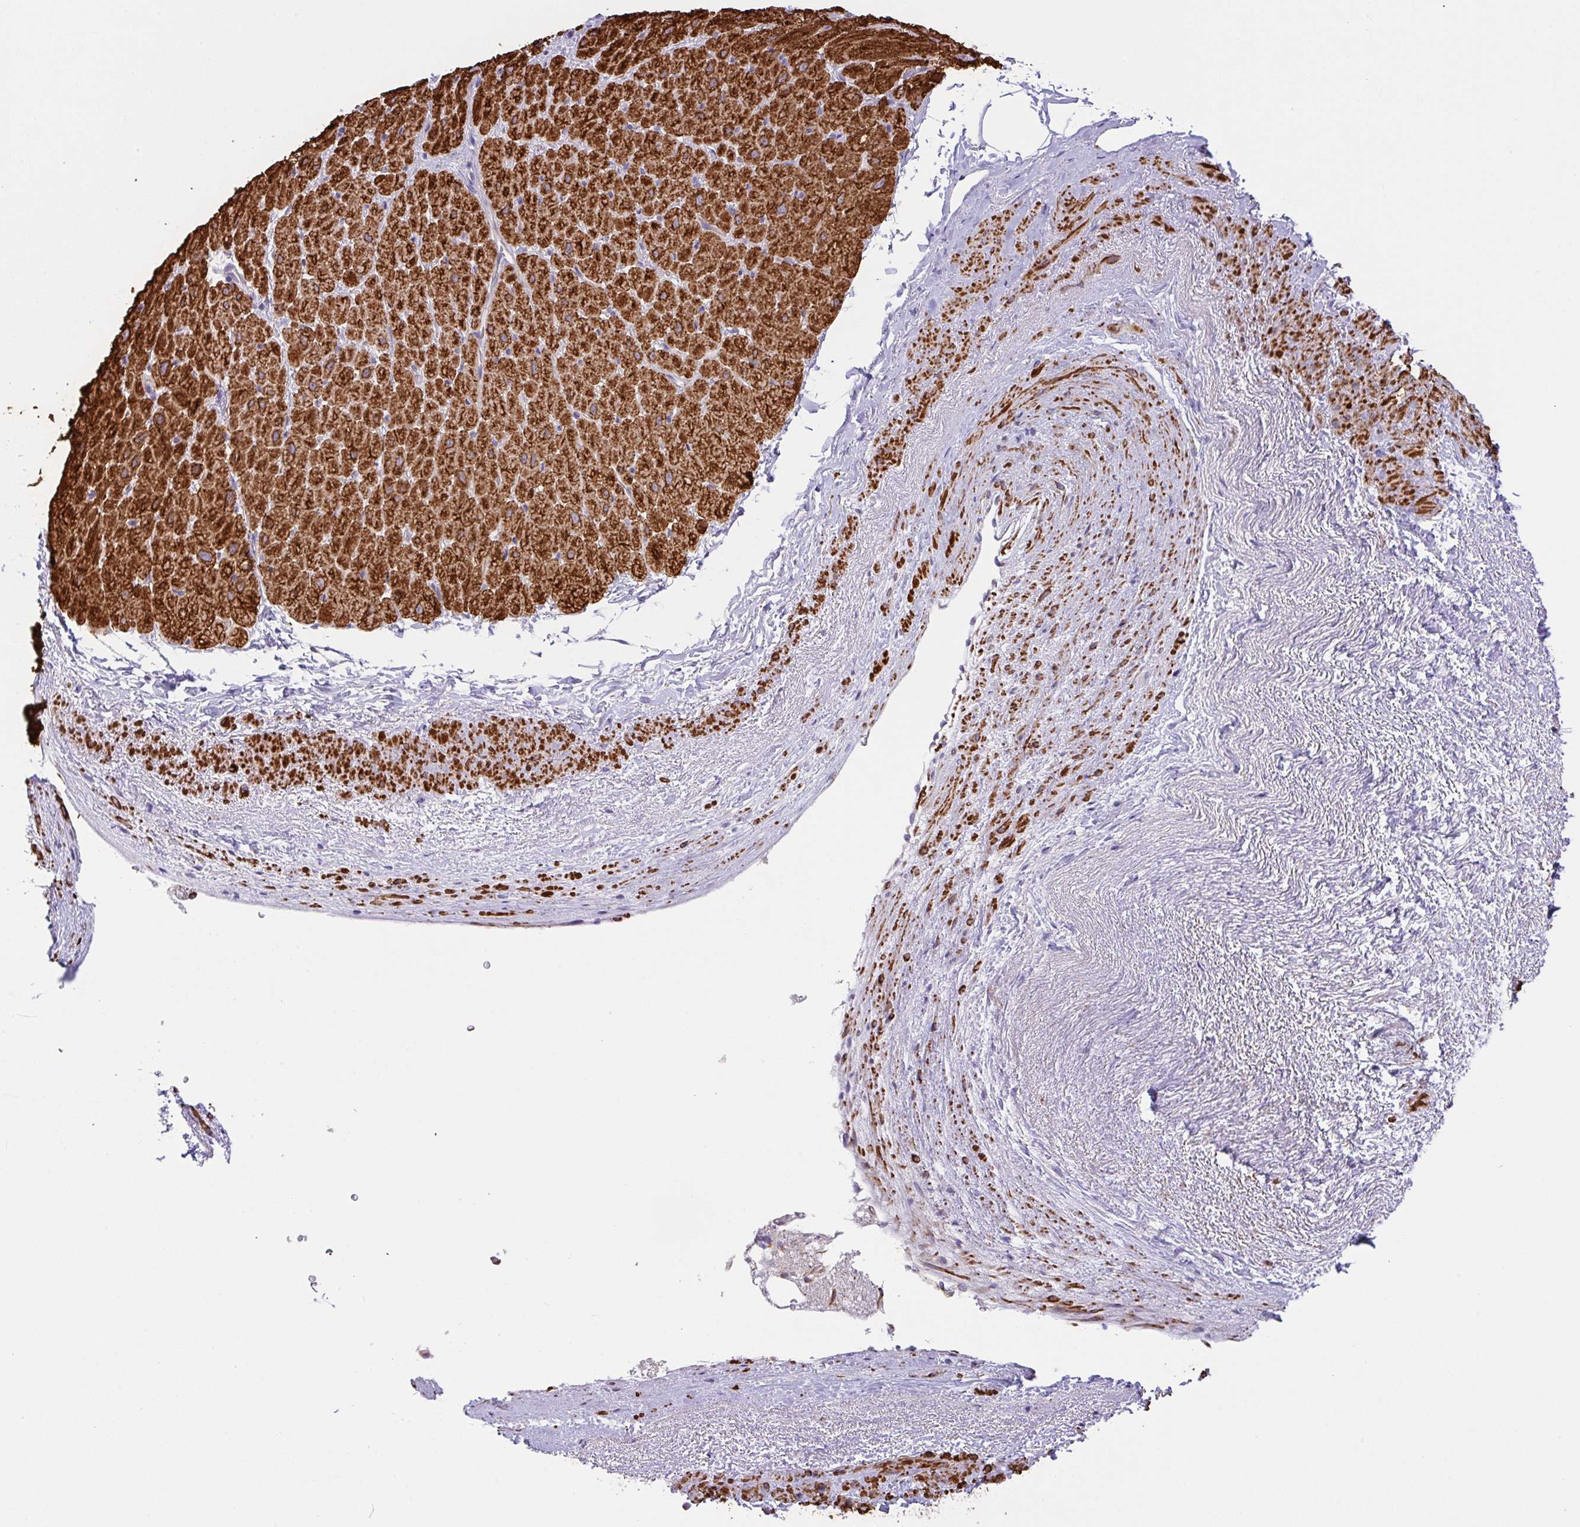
{"staining": {"intensity": "strong", "quantity": ">75%", "location": "cytoplasmic/membranous"}, "tissue": "heart muscle", "cell_type": "Cardiomyocytes", "image_type": "normal", "snomed": [{"axis": "morphology", "description": "Normal tissue, NOS"}, {"axis": "topography", "description": "Heart"}], "caption": "Immunohistochemical staining of normal human heart muscle demonstrates high levels of strong cytoplasmic/membranous expression in approximately >75% of cardiomyocytes. (Stains: DAB (3,3'-diaminobenzidine) in brown, nuclei in blue, Microscopy: brightfield microscopy at high magnification).", "gene": "CHDH", "patient": {"sex": "male", "age": 62}}